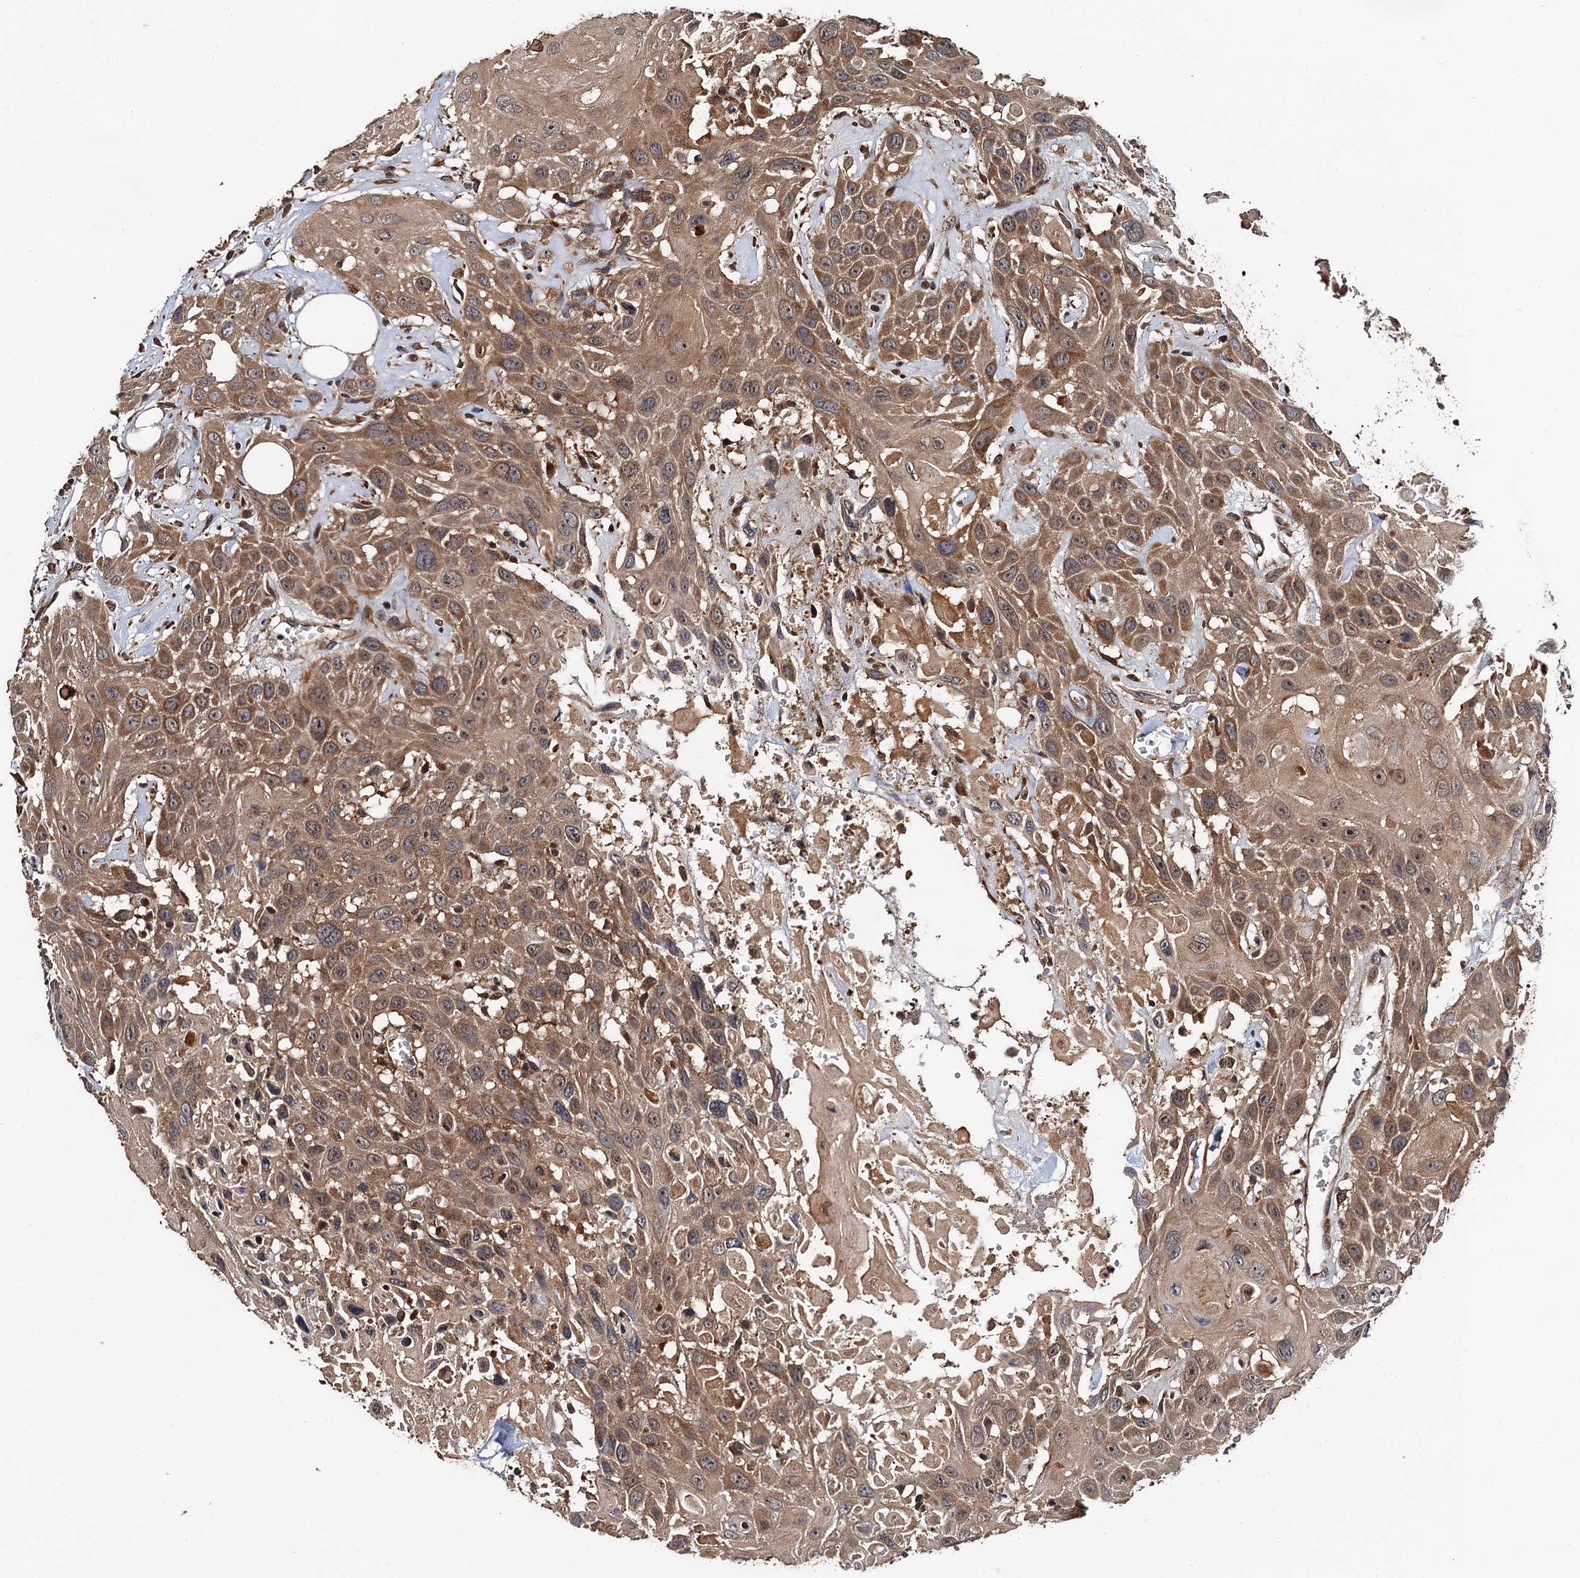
{"staining": {"intensity": "moderate", "quantity": ">75%", "location": "cytoplasmic/membranous"}, "tissue": "head and neck cancer", "cell_type": "Tumor cells", "image_type": "cancer", "snomed": [{"axis": "morphology", "description": "Squamous cell carcinoma, NOS"}, {"axis": "topography", "description": "Head-Neck"}], "caption": "An image of human head and neck cancer stained for a protein exhibits moderate cytoplasmic/membranous brown staining in tumor cells. Nuclei are stained in blue.", "gene": "MIER2", "patient": {"sex": "male", "age": 81}}